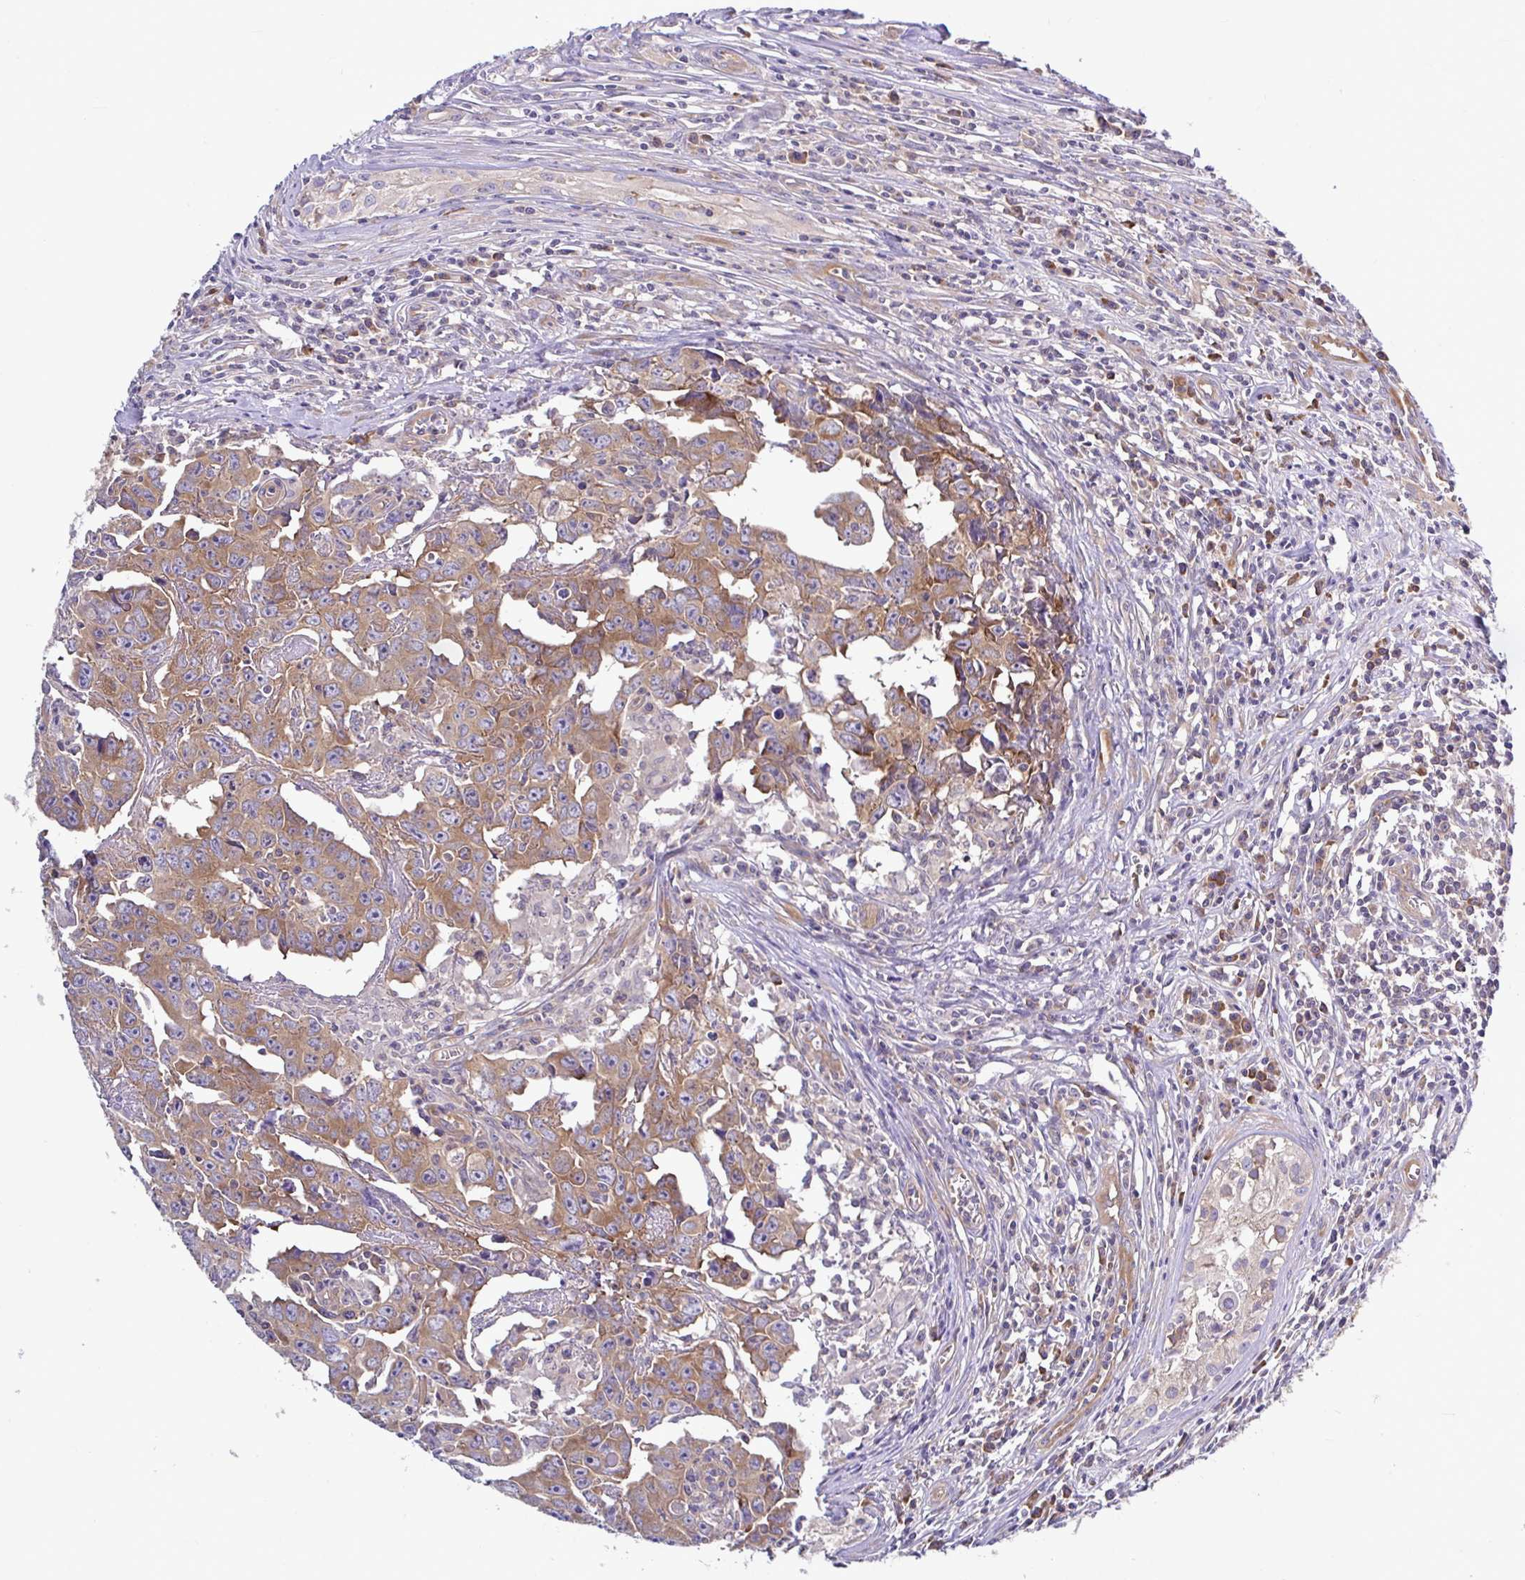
{"staining": {"intensity": "moderate", "quantity": ">75%", "location": "cytoplasmic/membranous"}, "tissue": "testis cancer", "cell_type": "Tumor cells", "image_type": "cancer", "snomed": [{"axis": "morphology", "description": "Carcinoma, Embryonal, NOS"}, {"axis": "topography", "description": "Testis"}], "caption": "About >75% of tumor cells in human testis embryonal carcinoma show moderate cytoplasmic/membranous protein positivity as visualized by brown immunohistochemical staining.", "gene": "LARS1", "patient": {"sex": "male", "age": 22}}